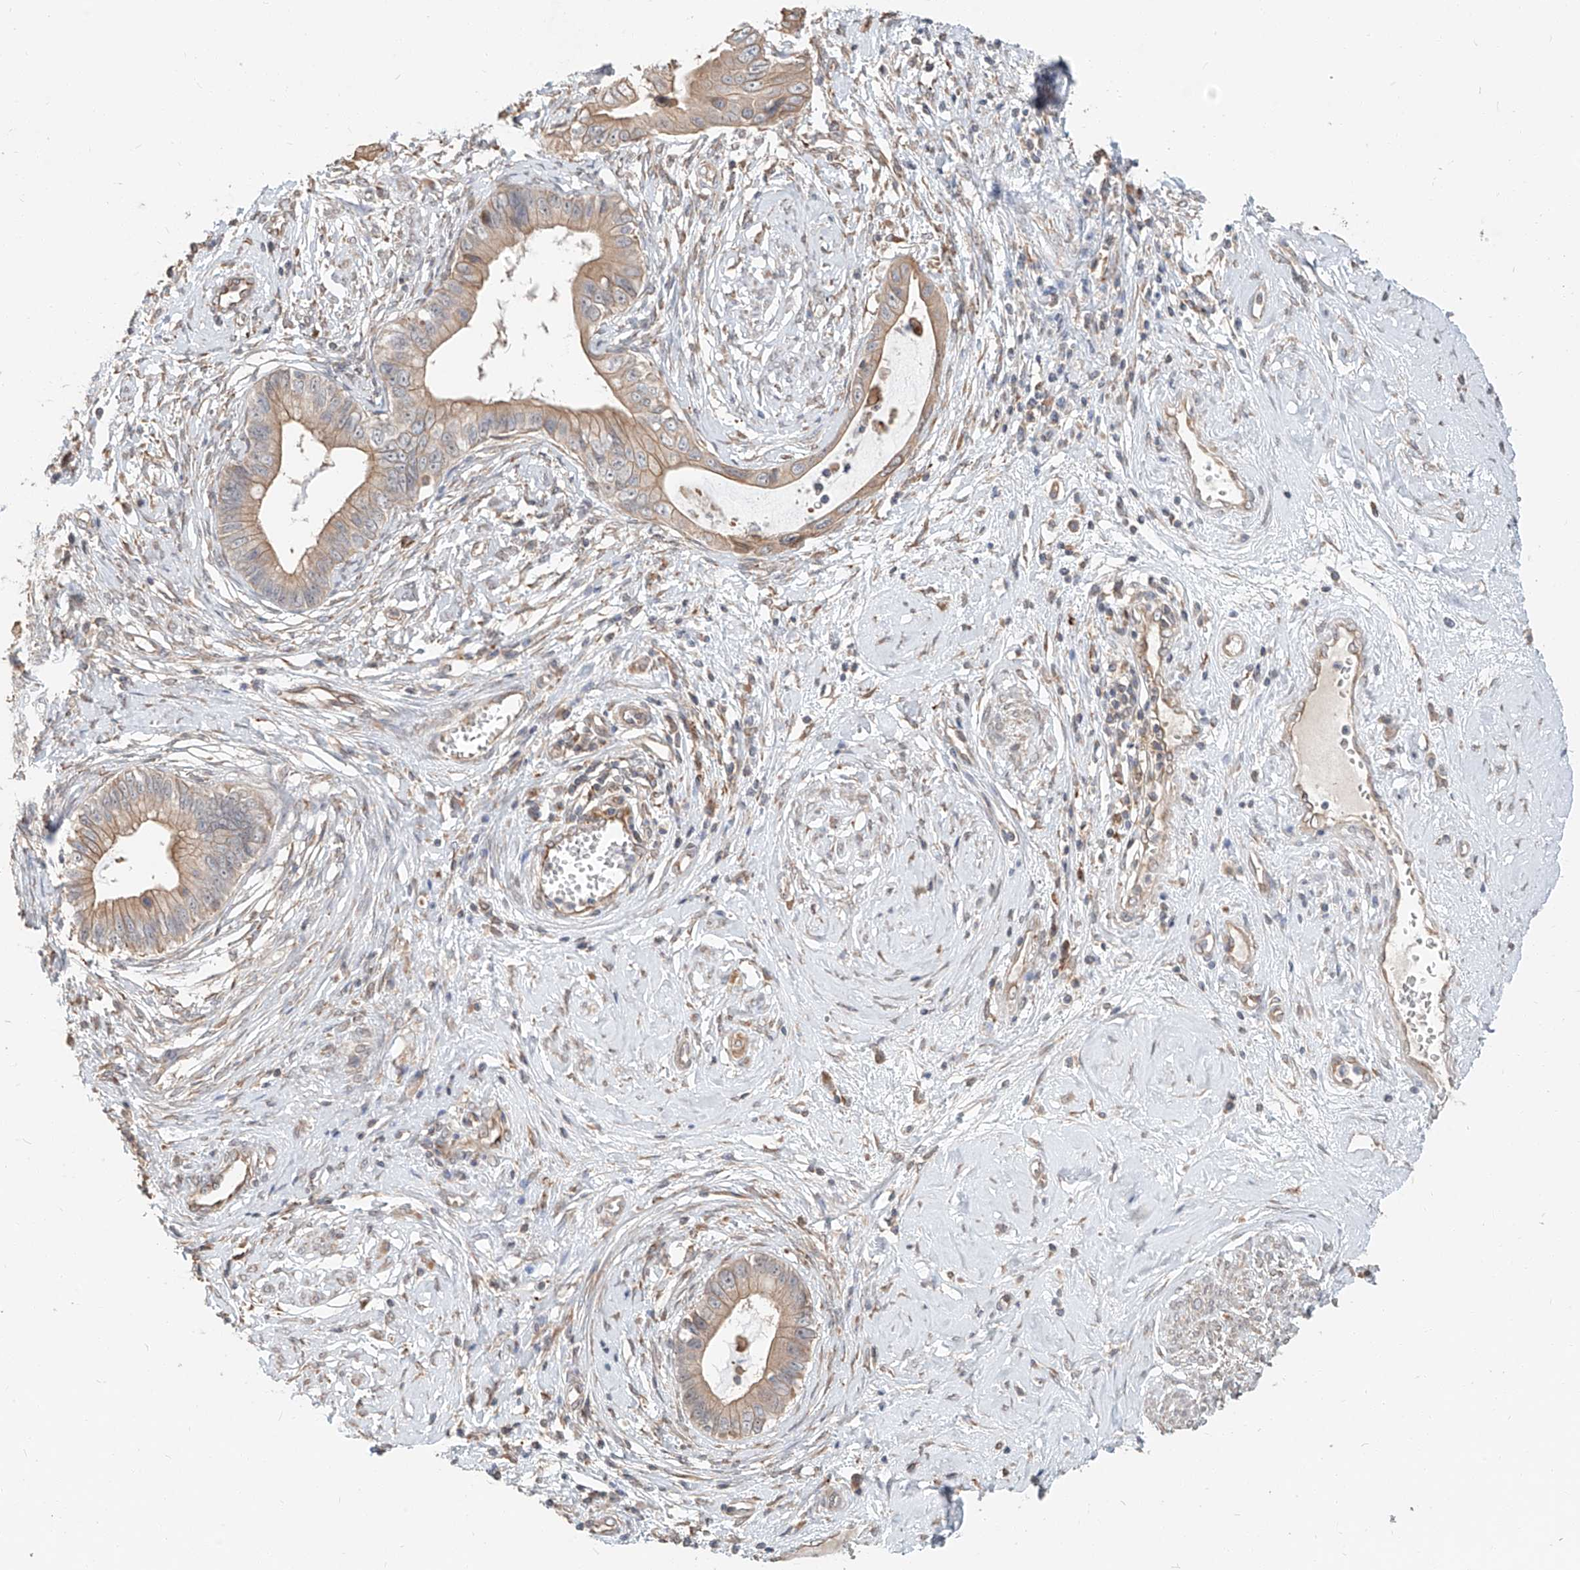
{"staining": {"intensity": "weak", "quantity": ">75%", "location": "cytoplasmic/membranous"}, "tissue": "cervical cancer", "cell_type": "Tumor cells", "image_type": "cancer", "snomed": [{"axis": "morphology", "description": "Adenocarcinoma, NOS"}, {"axis": "topography", "description": "Cervix"}], "caption": "Immunohistochemistry (IHC) of human cervical adenocarcinoma shows low levels of weak cytoplasmic/membranous positivity in approximately >75% of tumor cells.", "gene": "STX19", "patient": {"sex": "female", "age": 44}}